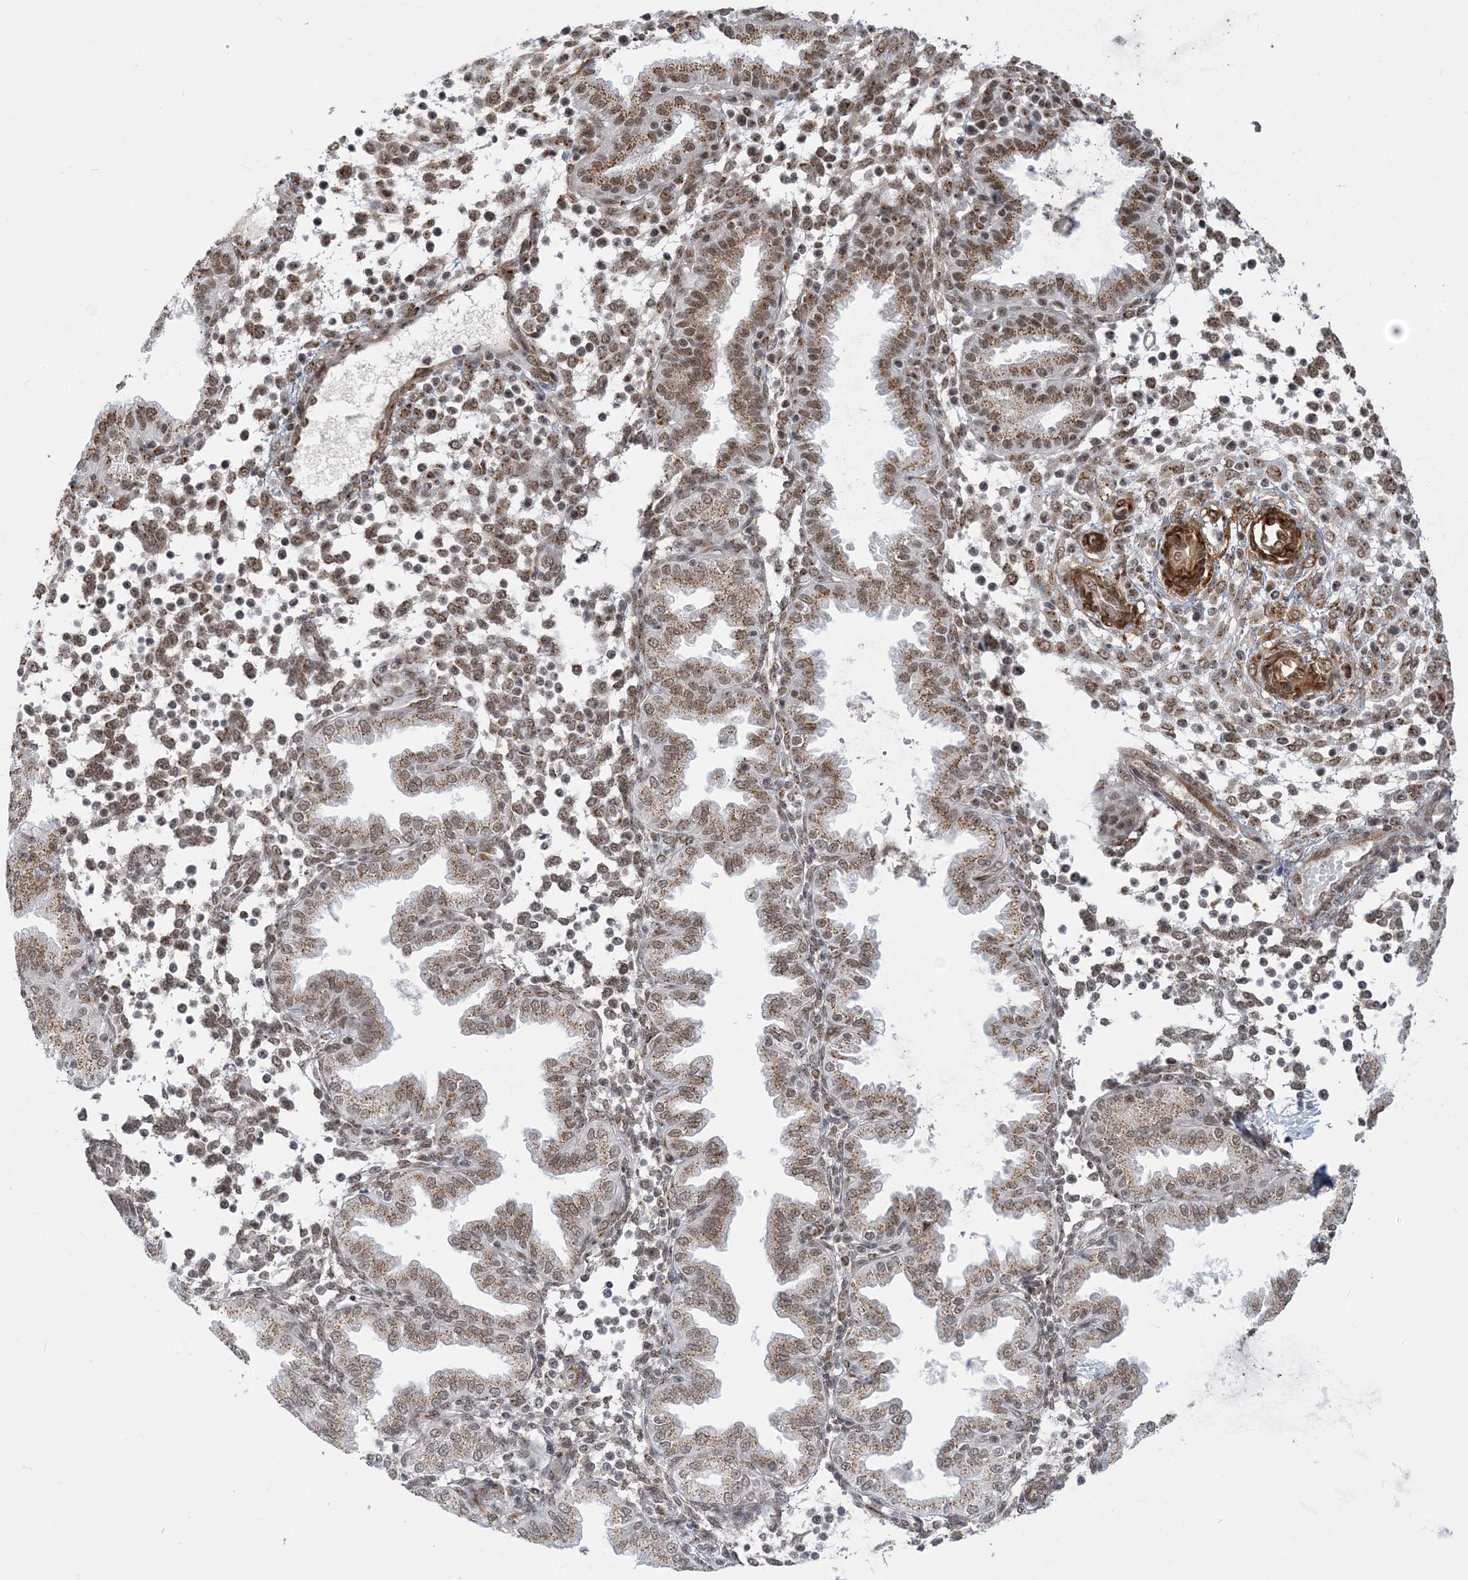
{"staining": {"intensity": "moderate", "quantity": ">75%", "location": "nuclear"}, "tissue": "endometrium", "cell_type": "Cells in endometrial stroma", "image_type": "normal", "snomed": [{"axis": "morphology", "description": "Normal tissue, NOS"}, {"axis": "topography", "description": "Endometrium"}], "caption": "Immunohistochemistry (IHC) histopathology image of benign endometrium stained for a protein (brown), which displays medium levels of moderate nuclear positivity in about >75% of cells in endometrial stroma.", "gene": "PLRG1", "patient": {"sex": "female", "age": 53}}